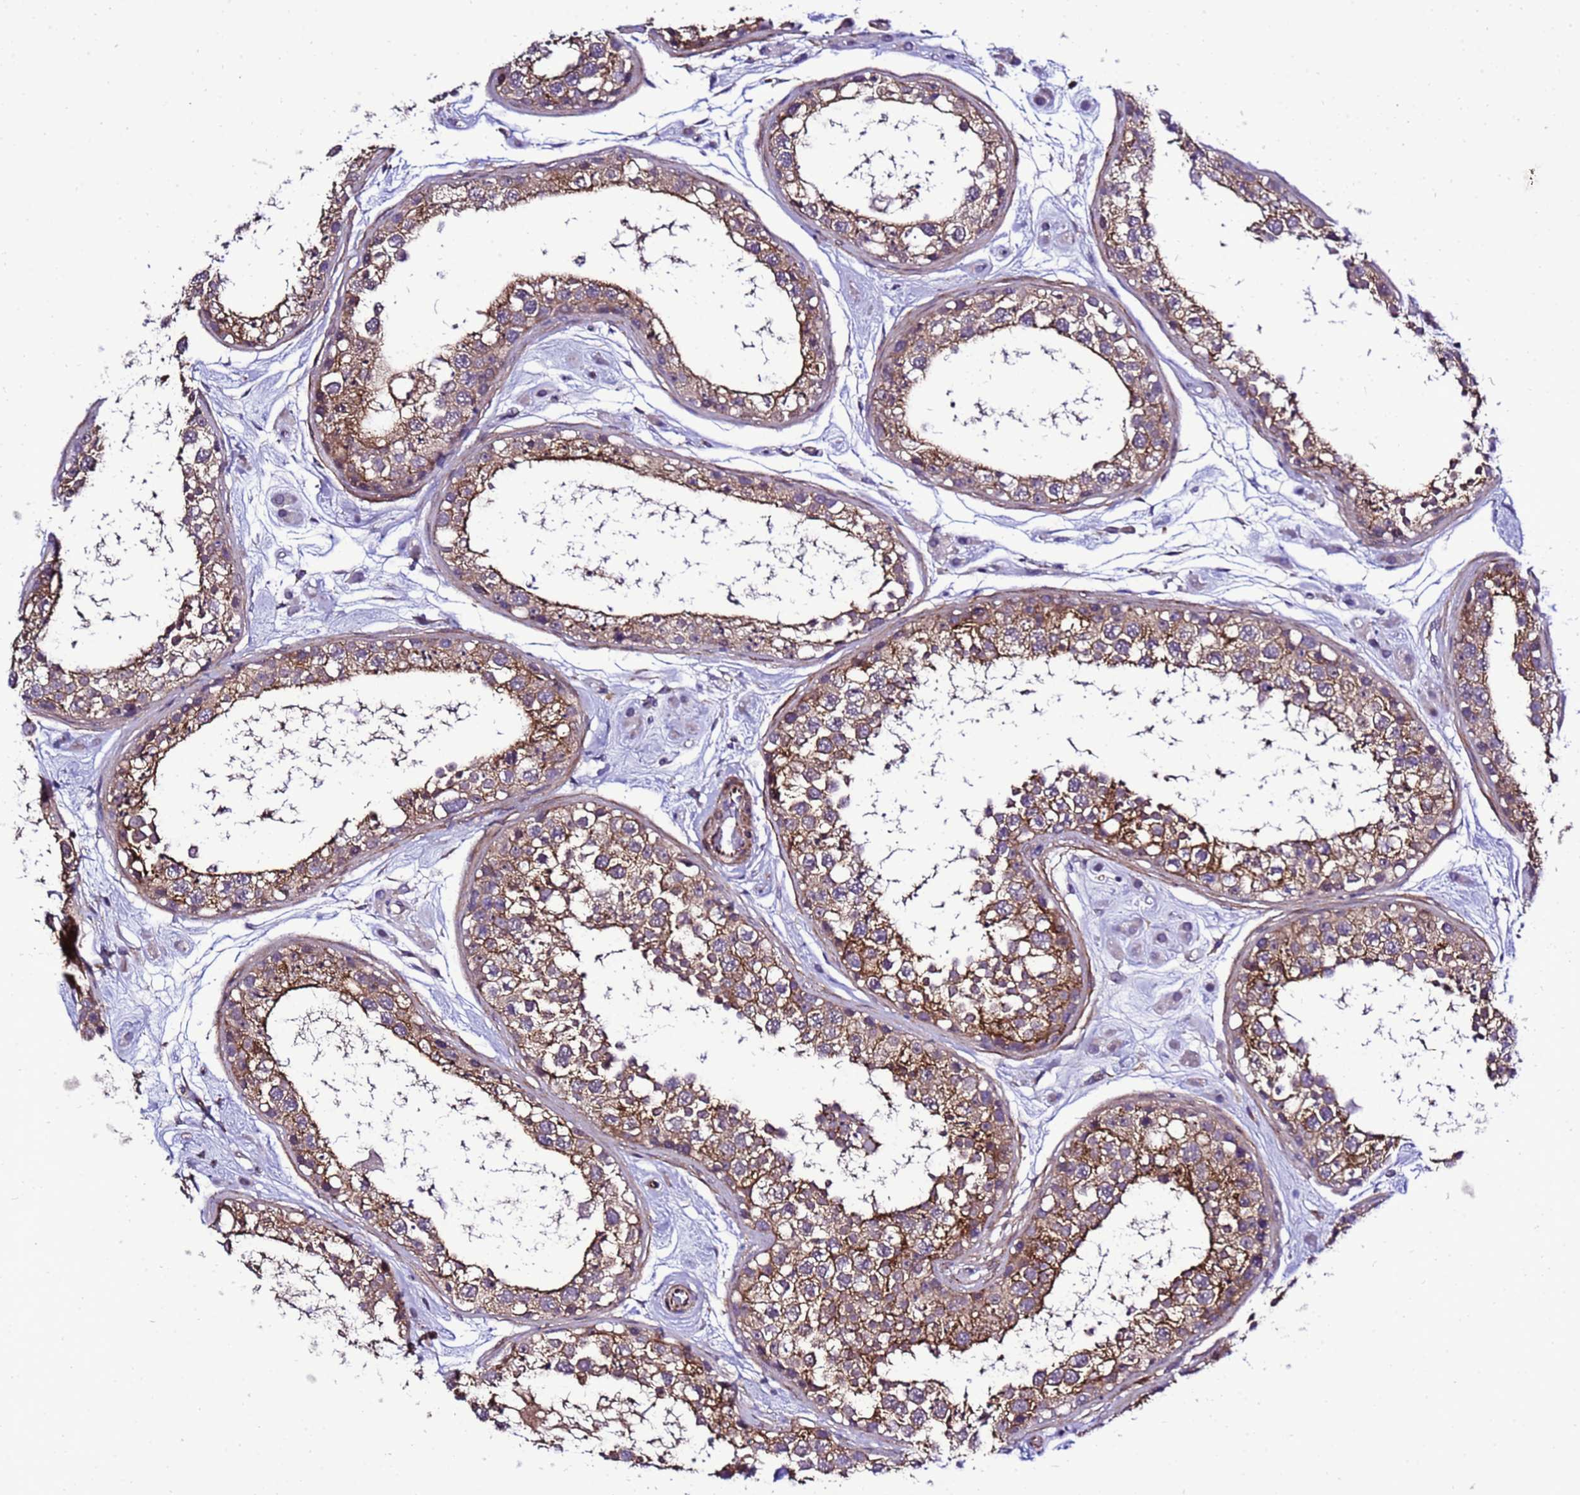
{"staining": {"intensity": "moderate", "quantity": ">75%", "location": "cytoplasmic/membranous"}, "tissue": "testis", "cell_type": "Cells in seminiferous ducts", "image_type": "normal", "snomed": [{"axis": "morphology", "description": "Normal tissue, NOS"}, {"axis": "topography", "description": "Testis"}], "caption": "This micrograph reveals IHC staining of unremarkable human testis, with medium moderate cytoplasmic/membranous staining in approximately >75% of cells in seminiferous ducts.", "gene": "GZF1", "patient": {"sex": "male", "age": 25}}